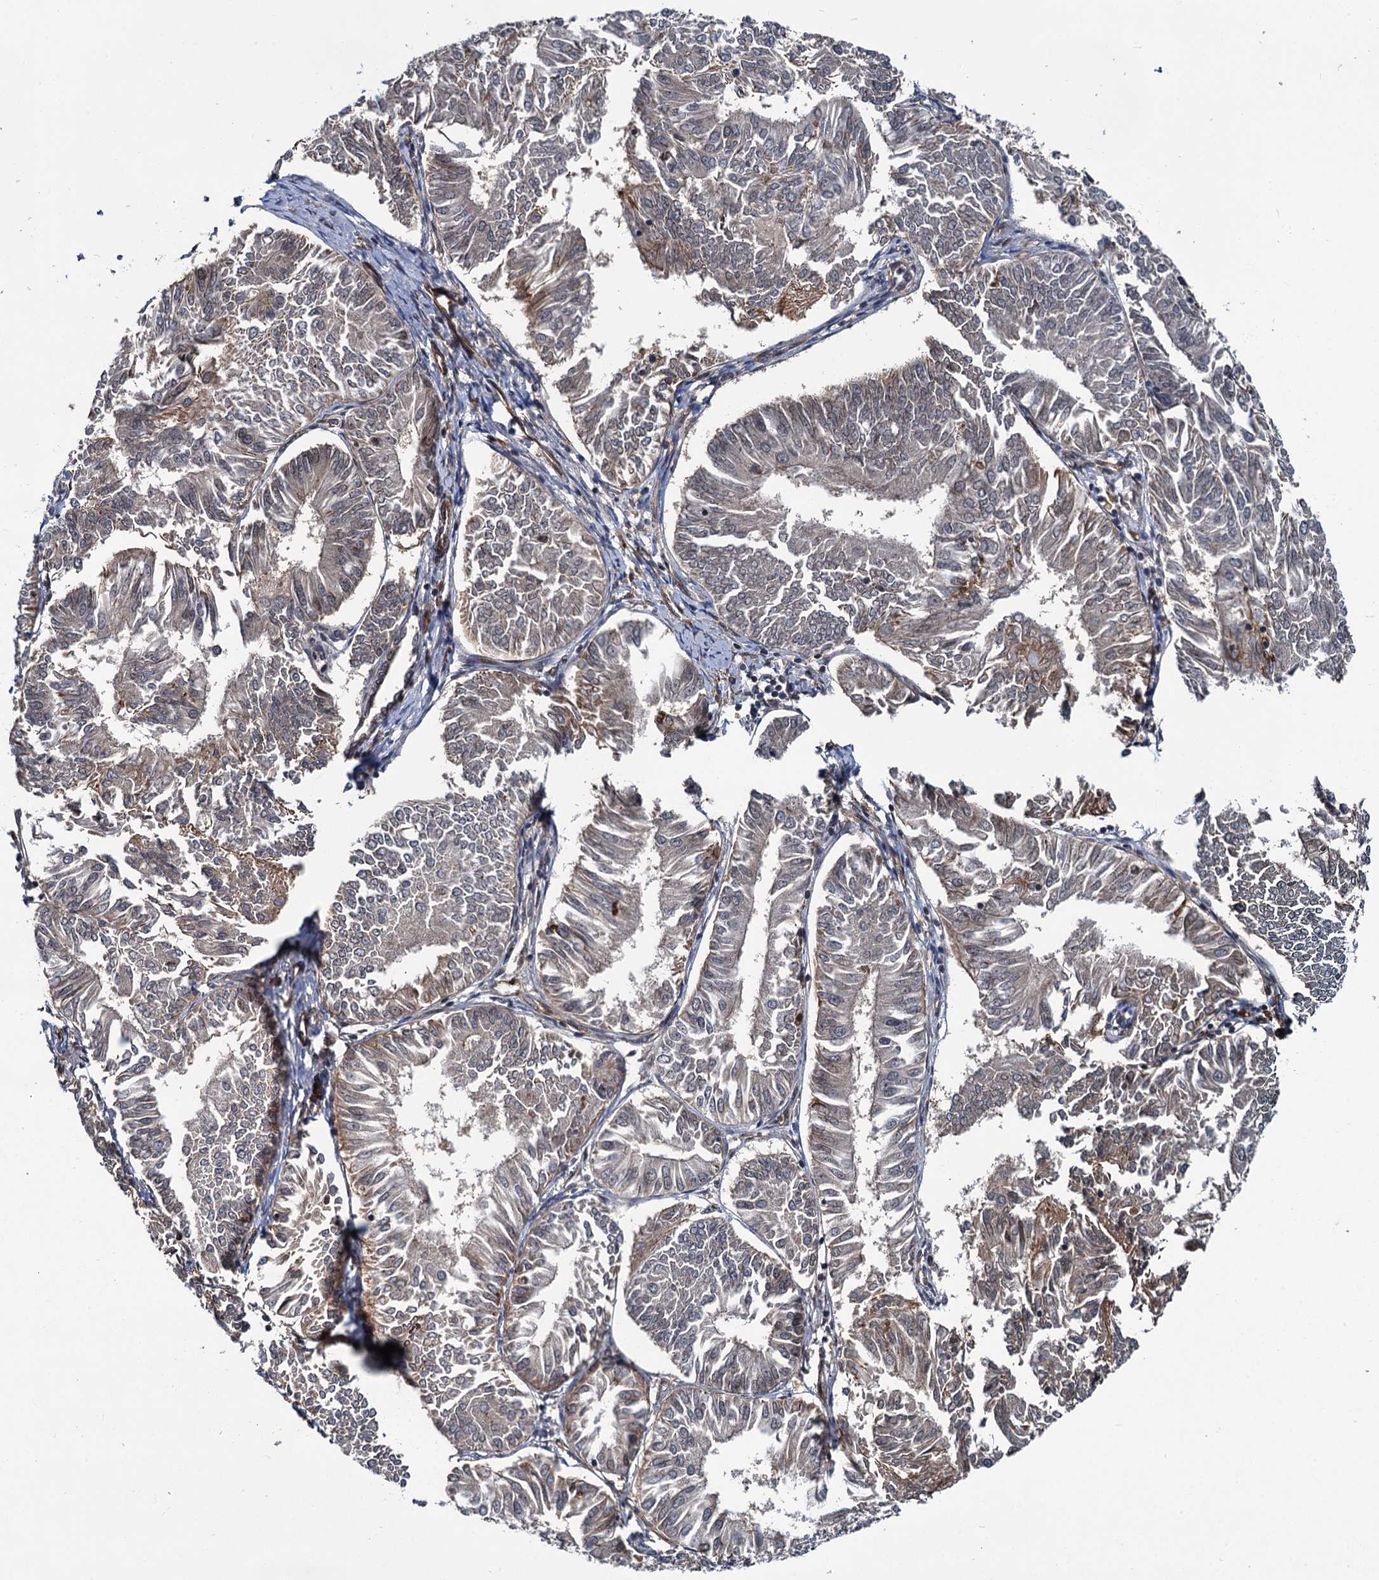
{"staining": {"intensity": "moderate", "quantity": "<25%", "location": "cytoplasmic/membranous"}, "tissue": "endometrial cancer", "cell_type": "Tumor cells", "image_type": "cancer", "snomed": [{"axis": "morphology", "description": "Adenocarcinoma, NOS"}, {"axis": "topography", "description": "Endometrium"}], "caption": "A brown stain labels moderate cytoplasmic/membranous expression of a protein in adenocarcinoma (endometrial) tumor cells. (Stains: DAB in brown, nuclei in blue, Microscopy: brightfield microscopy at high magnification).", "gene": "ZFYVE19", "patient": {"sex": "female", "age": 58}}